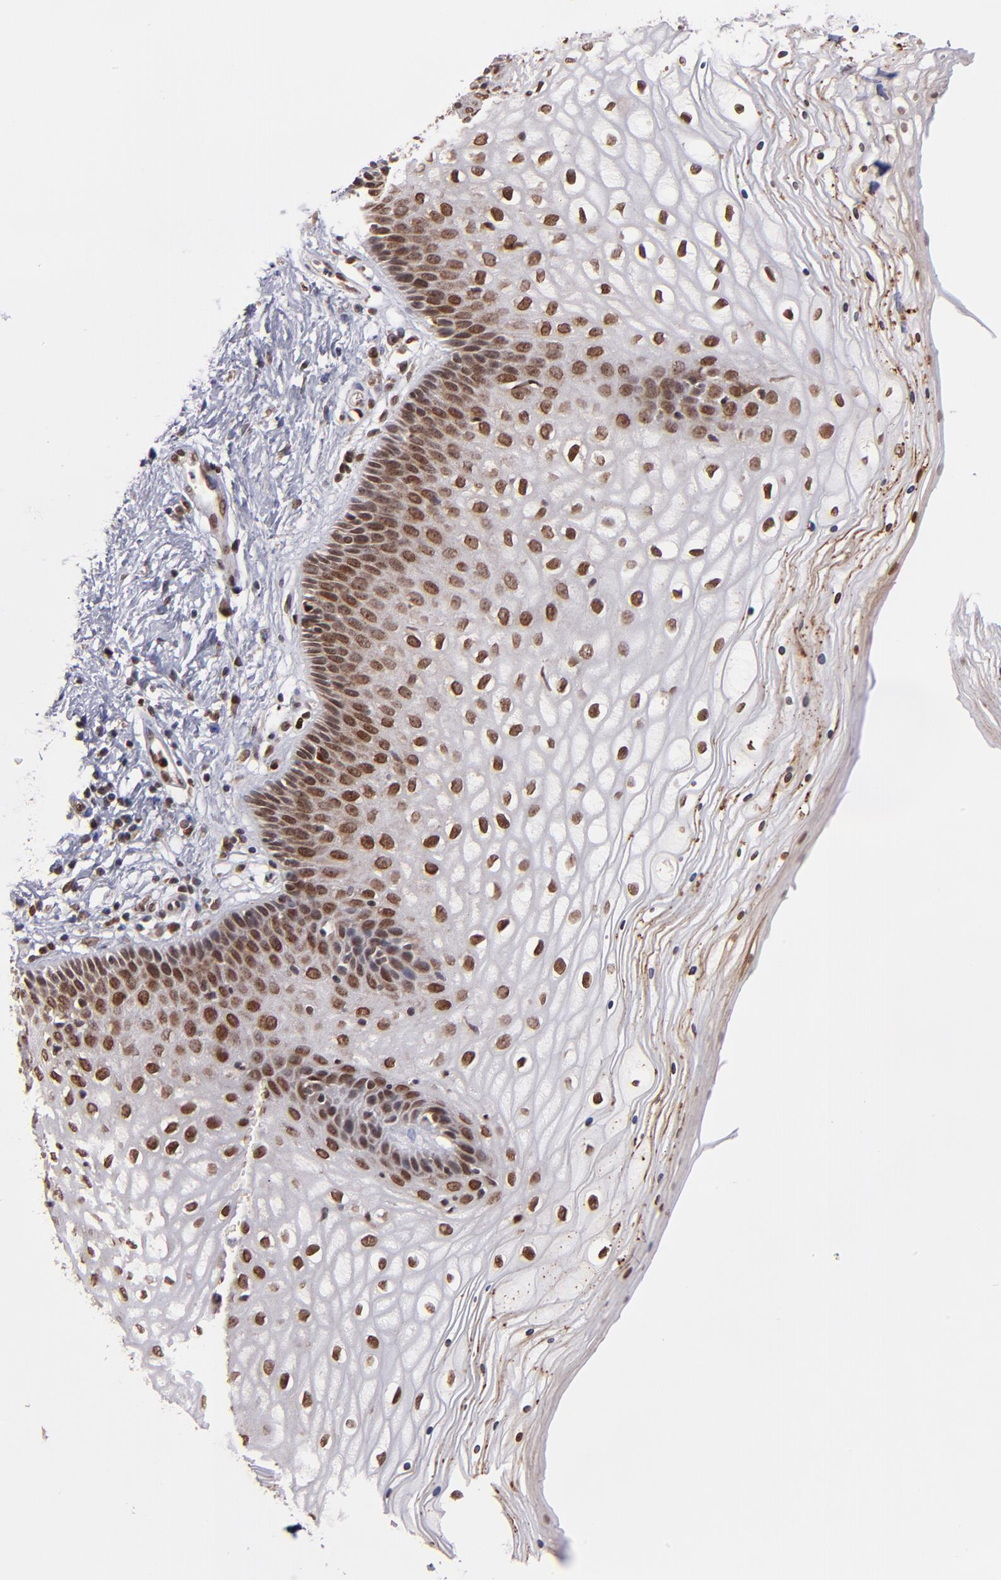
{"staining": {"intensity": "strong", "quantity": ">75%", "location": "cytoplasmic/membranous,nuclear"}, "tissue": "vagina", "cell_type": "Squamous epithelial cells", "image_type": "normal", "snomed": [{"axis": "morphology", "description": "Normal tissue, NOS"}, {"axis": "topography", "description": "Vagina"}], "caption": "Immunohistochemistry (IHC) of normal vagina displays high levels of strong cytoplasmic/membranous,nuclear positivity in about >75% of squamous epithelial cells.", "gene": "TOP1MT", "patient": {"sex": "female", "age": 34}}